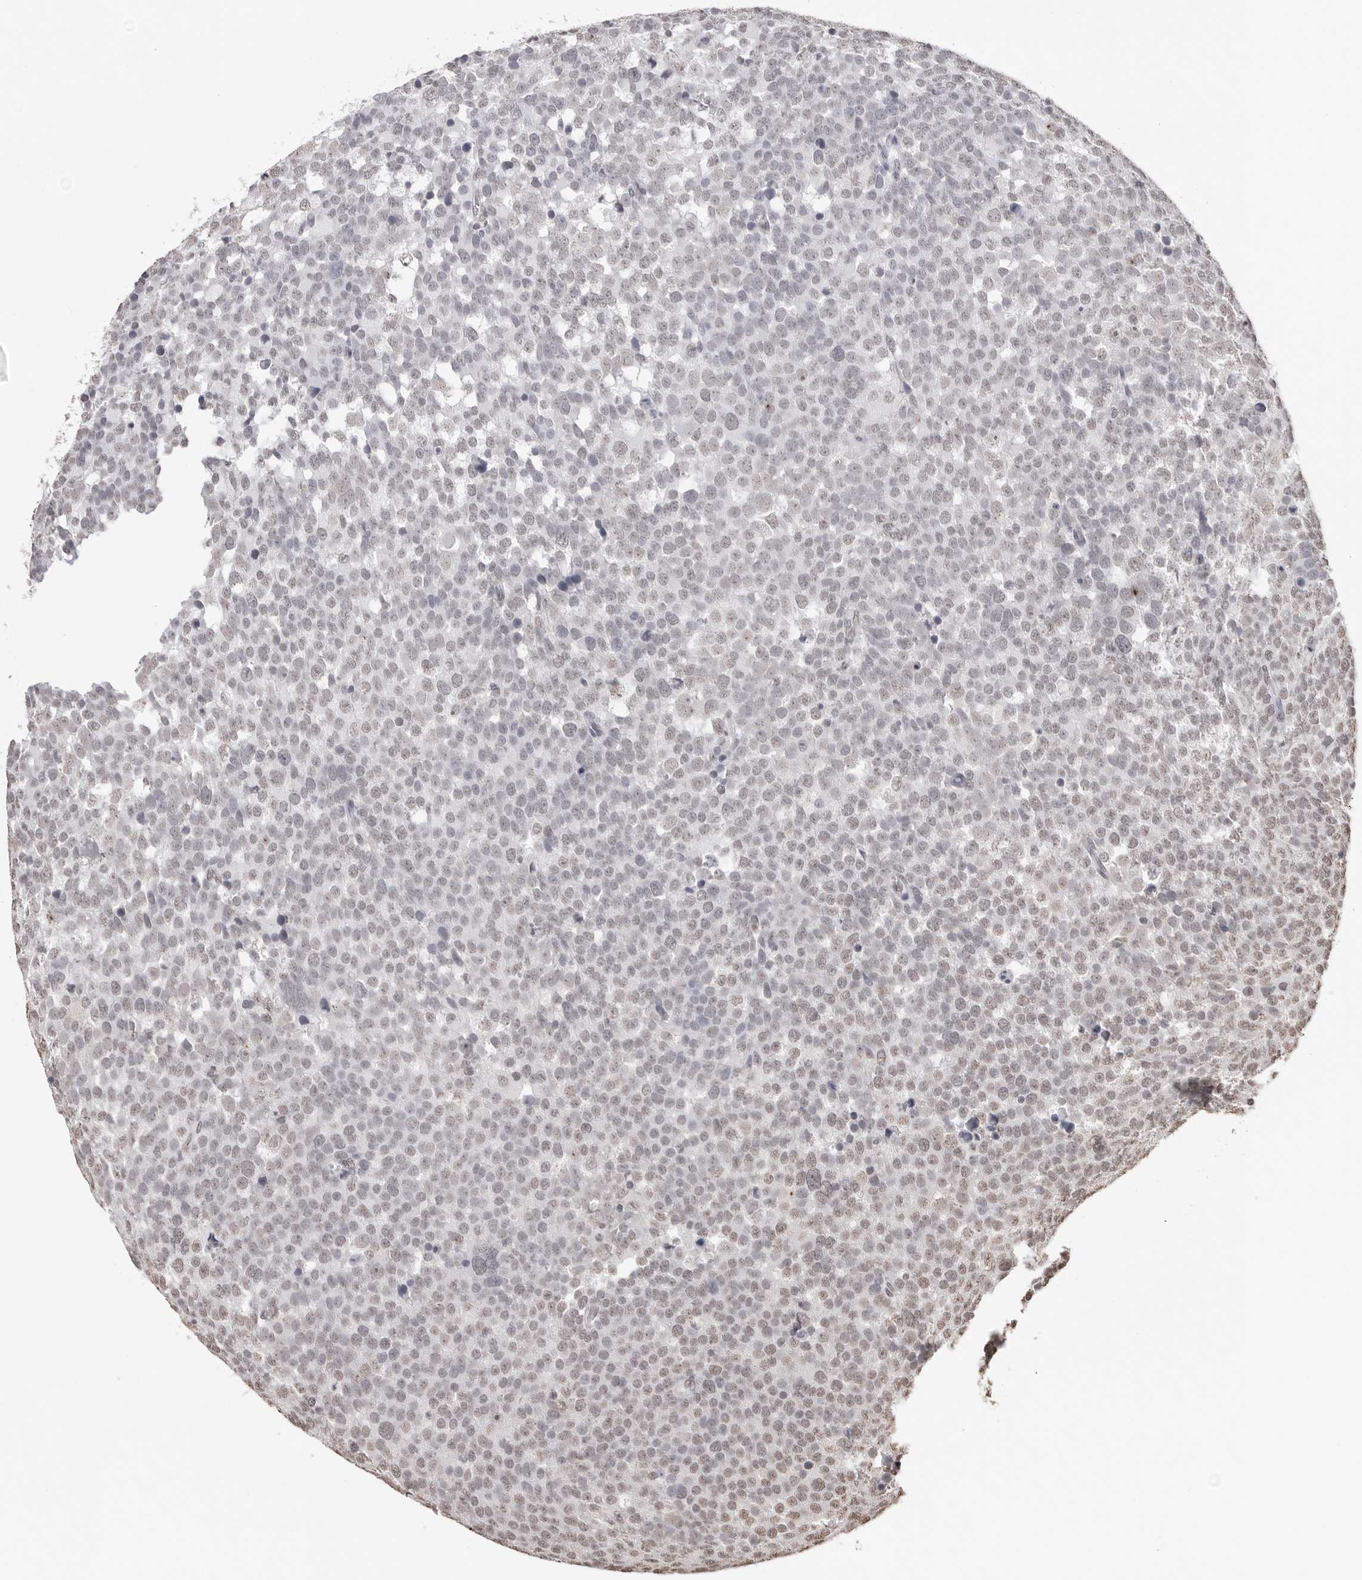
{"staining": {"intensity": "weak", "quantity": "<25%", "location": "nuclear"}, "tissue": "testis cancer", "cell_type": "Tumor cells", "image_type": "cancer", "snomed": [{"axis": "morphology", "description": "Seminoma, NOS"}, {"axis": "topography", "description": "Testis"}], "caption": "Immunohistochemistry (IHC) image of human seminoma (testis) stained for a protein (brown), which demonstrates no expression in tumor cells.", "gene": "OLIG3", "patient": {"sex": "male", "age": 71}}